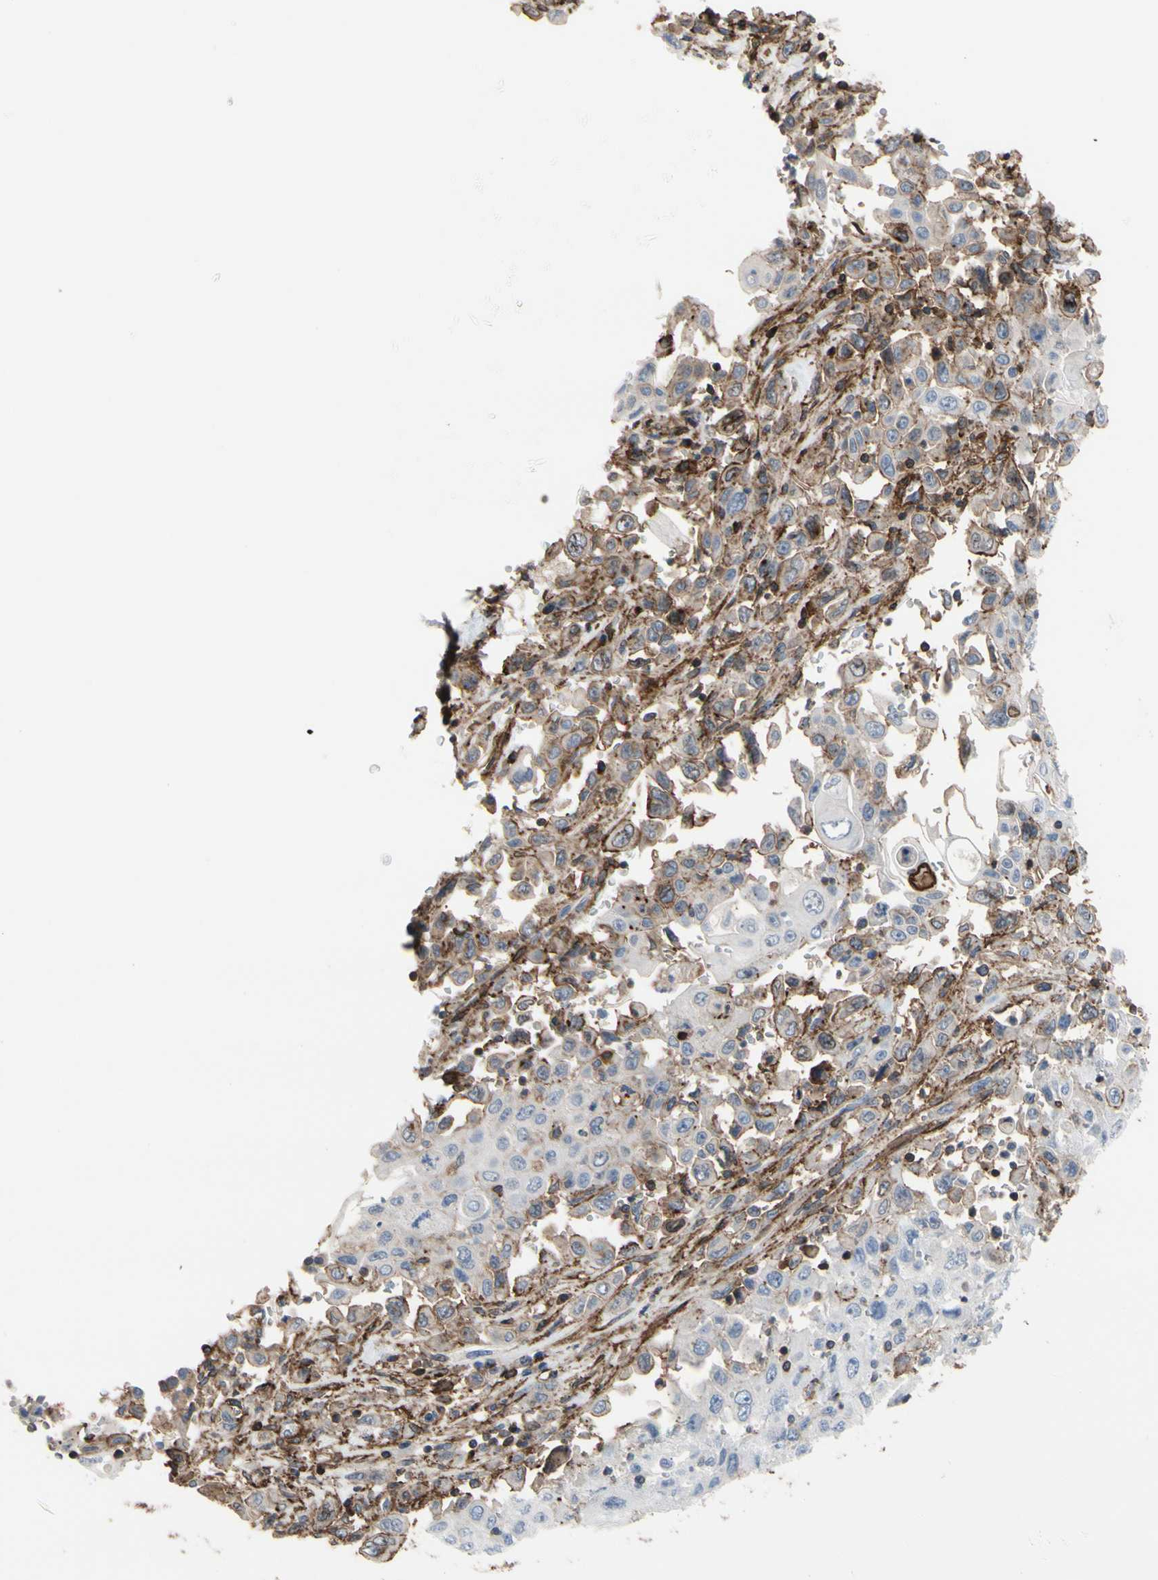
{"staining": {"intensity": "weak", "quantity": "25%-75%", "location": "cytoplasmic/membranous"}, "tissue": "pancreatic cancer", "cell_type": "Tumor cells", "image_type": "cancer", "snomed": [{"axis": "morphology", "description": "Adenocarcinoma, NOS"}, {"axis": "topography", "description": "Pancreas"}], "caption": "Pancreatic adenocarcinoma stained for a protein demonstrates weak cytoplasmic/membranous positivity in tumor cells.", "gene": "ANXA6", "patient": {"sex": "male", "age": 70}}